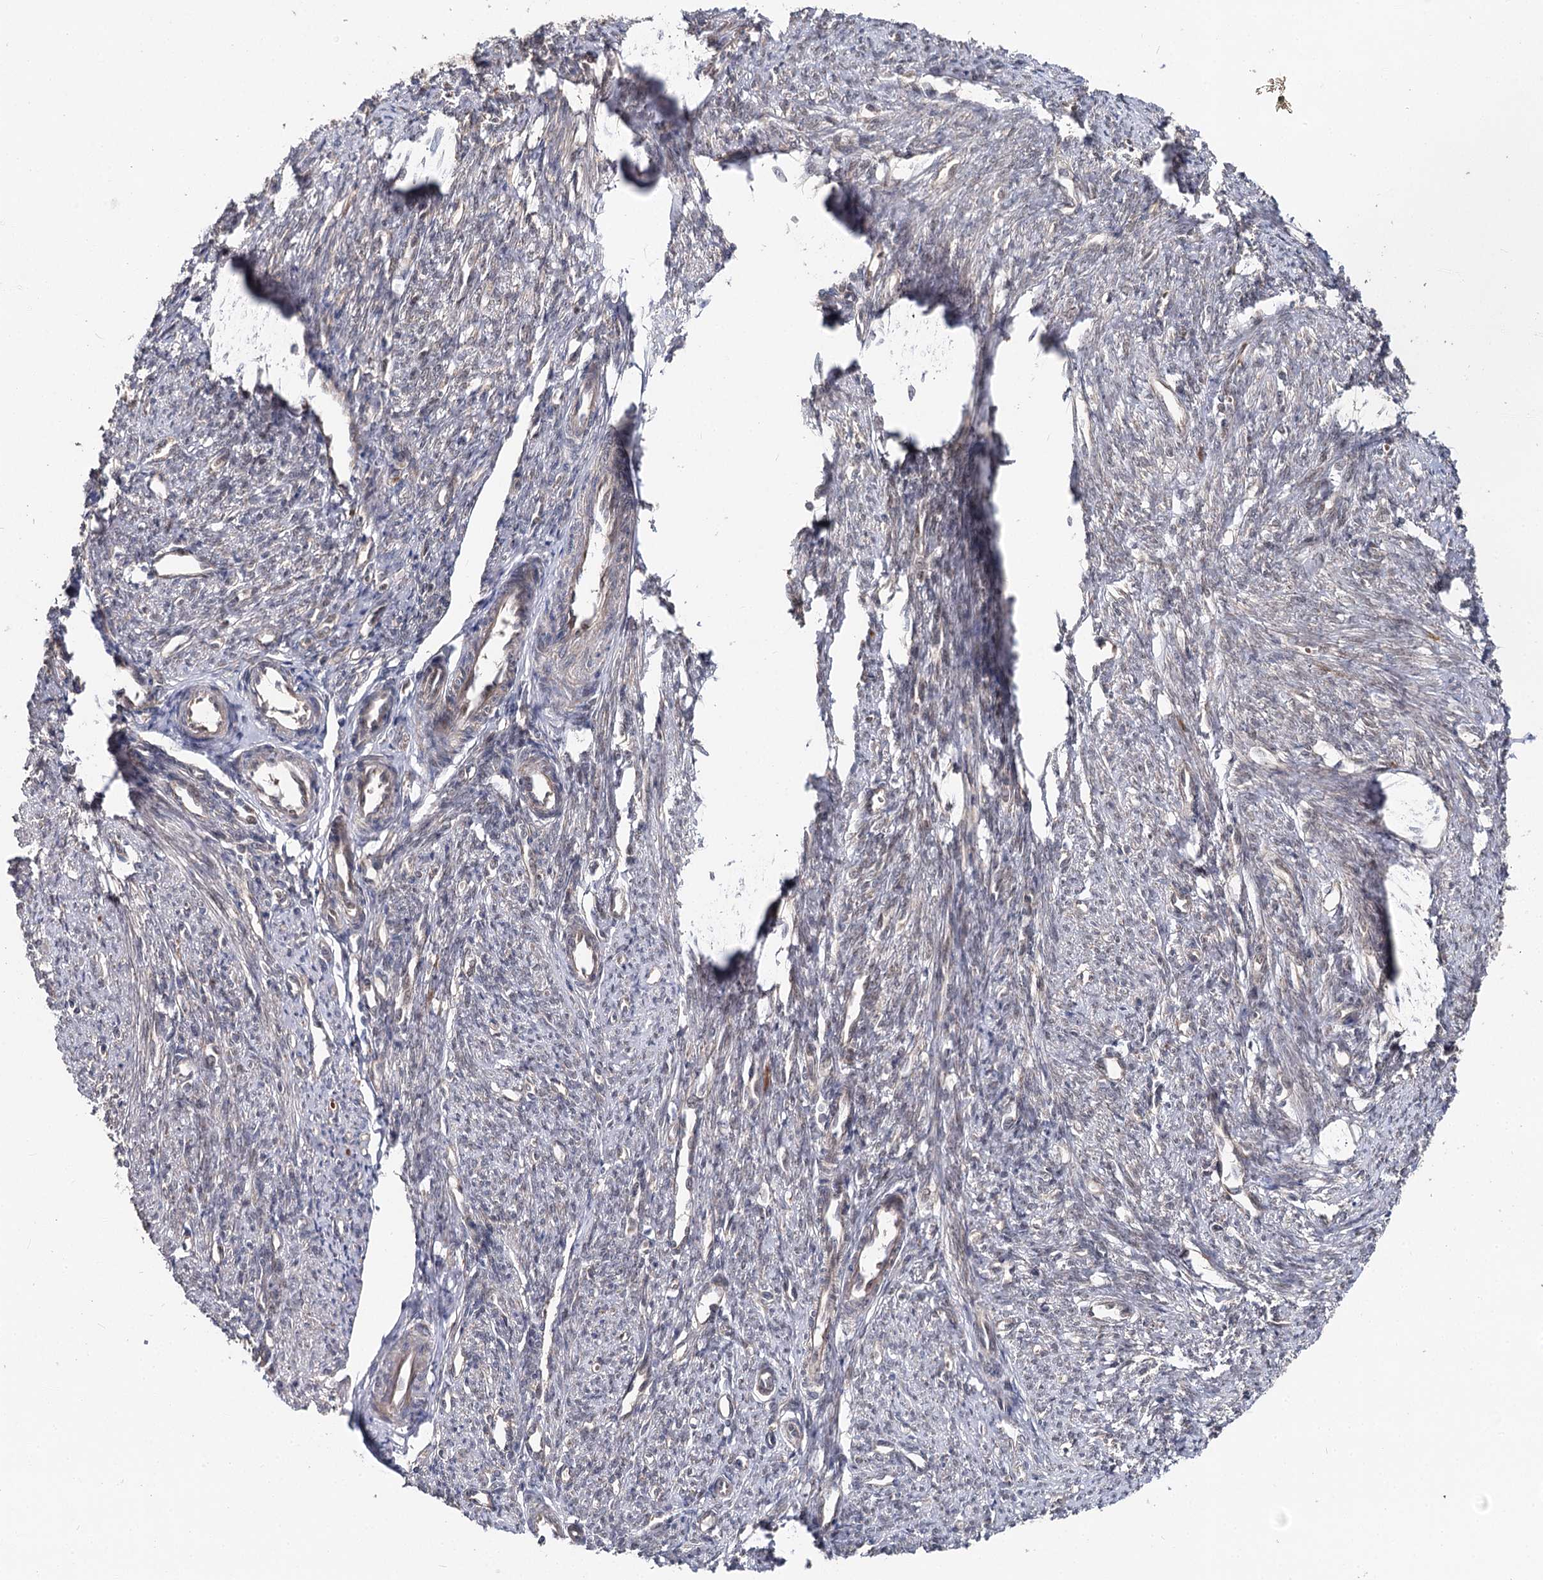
{"staining": {"intensity": "weak", "quantity": "25%-75%", "location": "cytoplasmic/membranous"}, "tissue": "smooth muscle", "cell_type": "Smooth muscle cells", "image_type": "normal", "snomed": [{"axis": "morphology", "description": "Normal tissue, NOS"}, {"axis": "topography", "description": "Smooth muscle"}, {"axis": "topography", "description": "Uterus"}], "caption": "Weak cytoplasmic/membranous protein staining is identified in about 25%-75% of smooth muscle cells in smooth muscle. Nuclei are stained in blue.", "gene": "MSANTD2", "patient": {"sex": "female", "age": 59}}